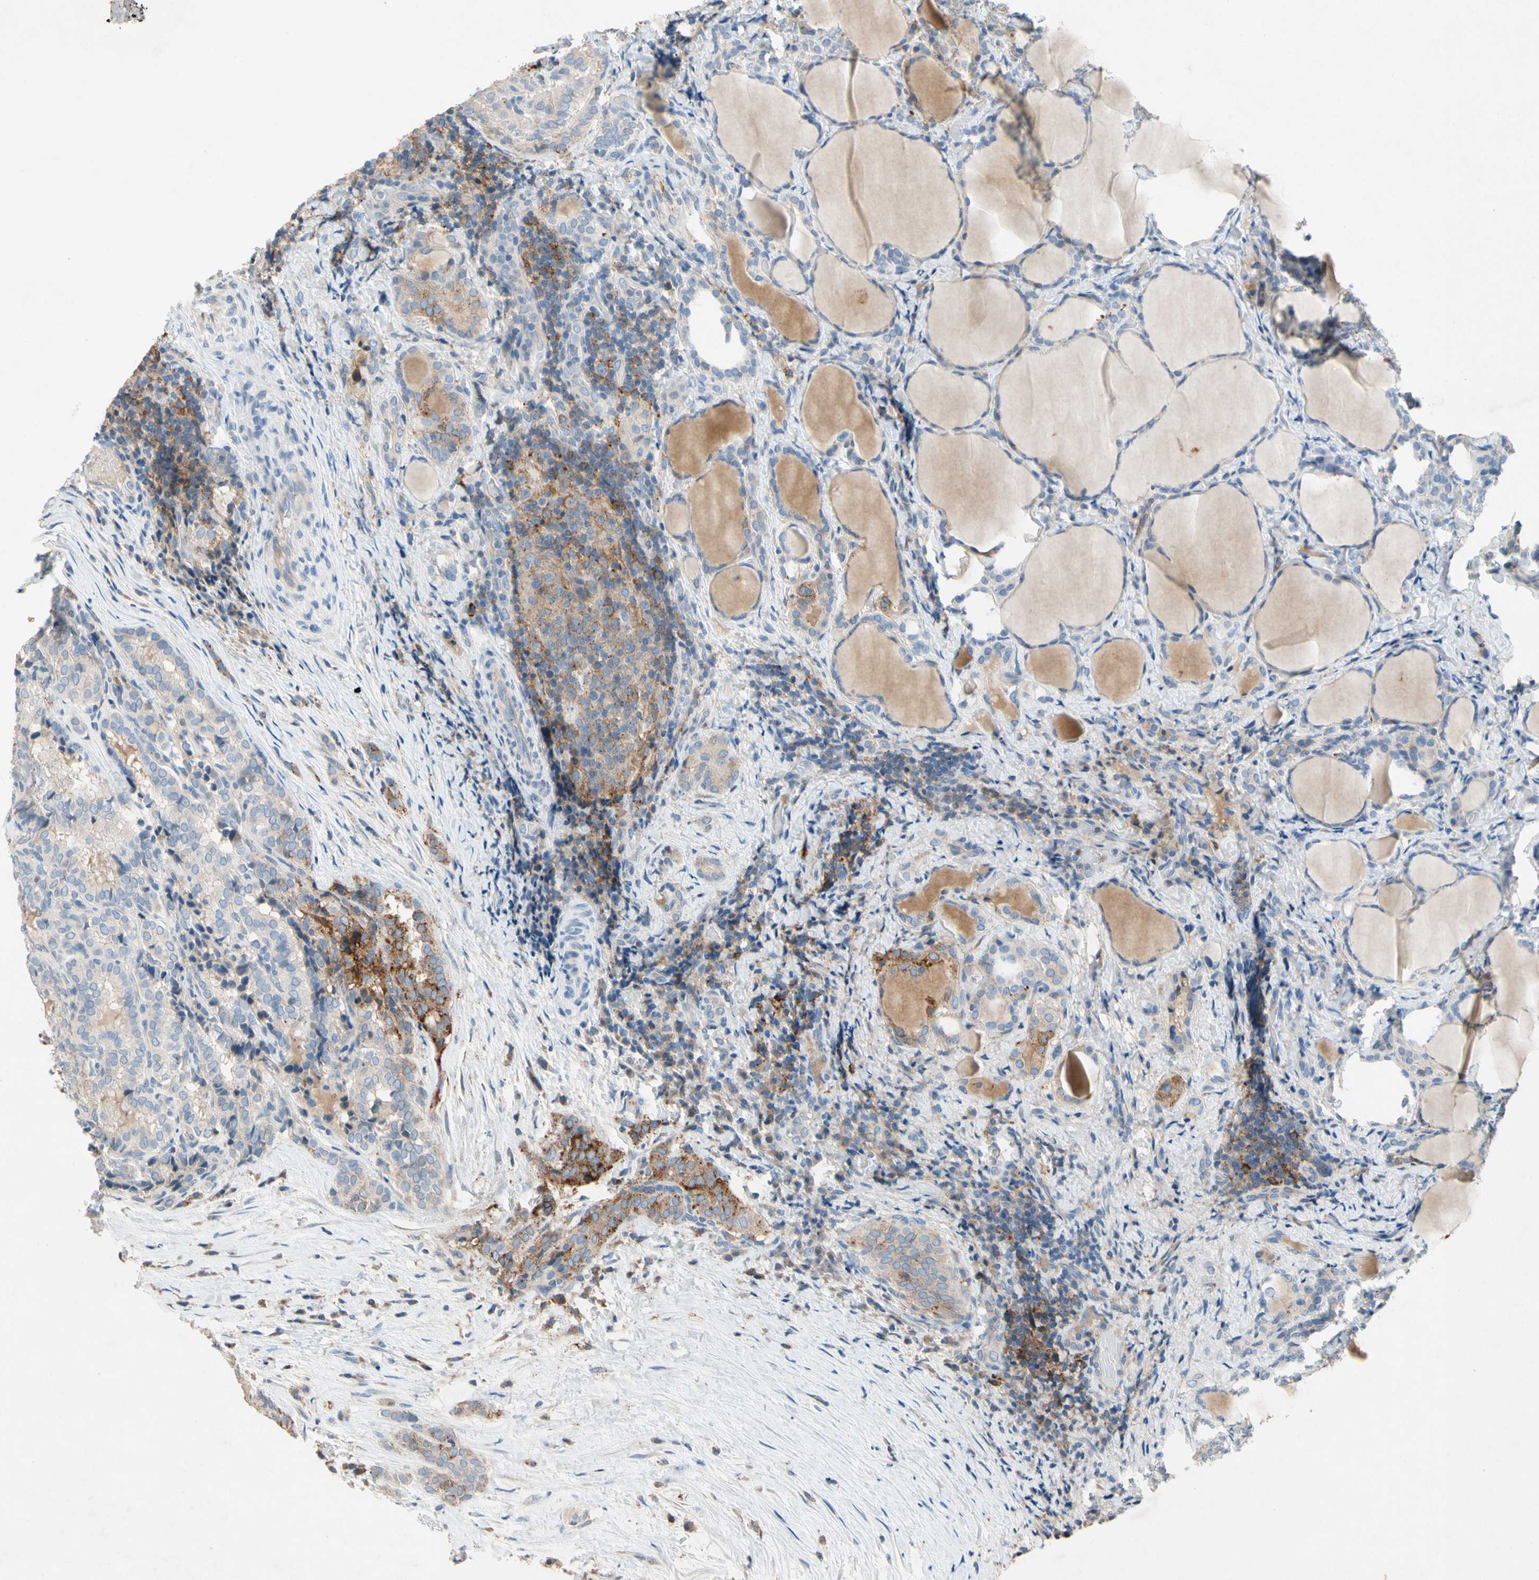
{"staining": {"intensity": "moderate", "quantity": "<25%", "location": "cytoplasmic/membranous"}, "tissue": "thyroid cancer", "cell_type": "Tumor cells", "image_type": "cancer", "snomed": [{"axis": "morphology", "description": "Normal tissue, NOS"}, {"axis": "morphology", "description": "Papillary adenocarcinoma, NOS"}, {"axis": "topography", "description": "Thyroid gland"}], "caption": "Immunohistochemical staining of human papillary adenocarcinoma (thyroid) displays low levels of moderate cytoplasmic/membranous expression in approximately <25% of tumor cells.", "gene": "NDFIP2", "patient": {"sex": "female", "age": 30}}